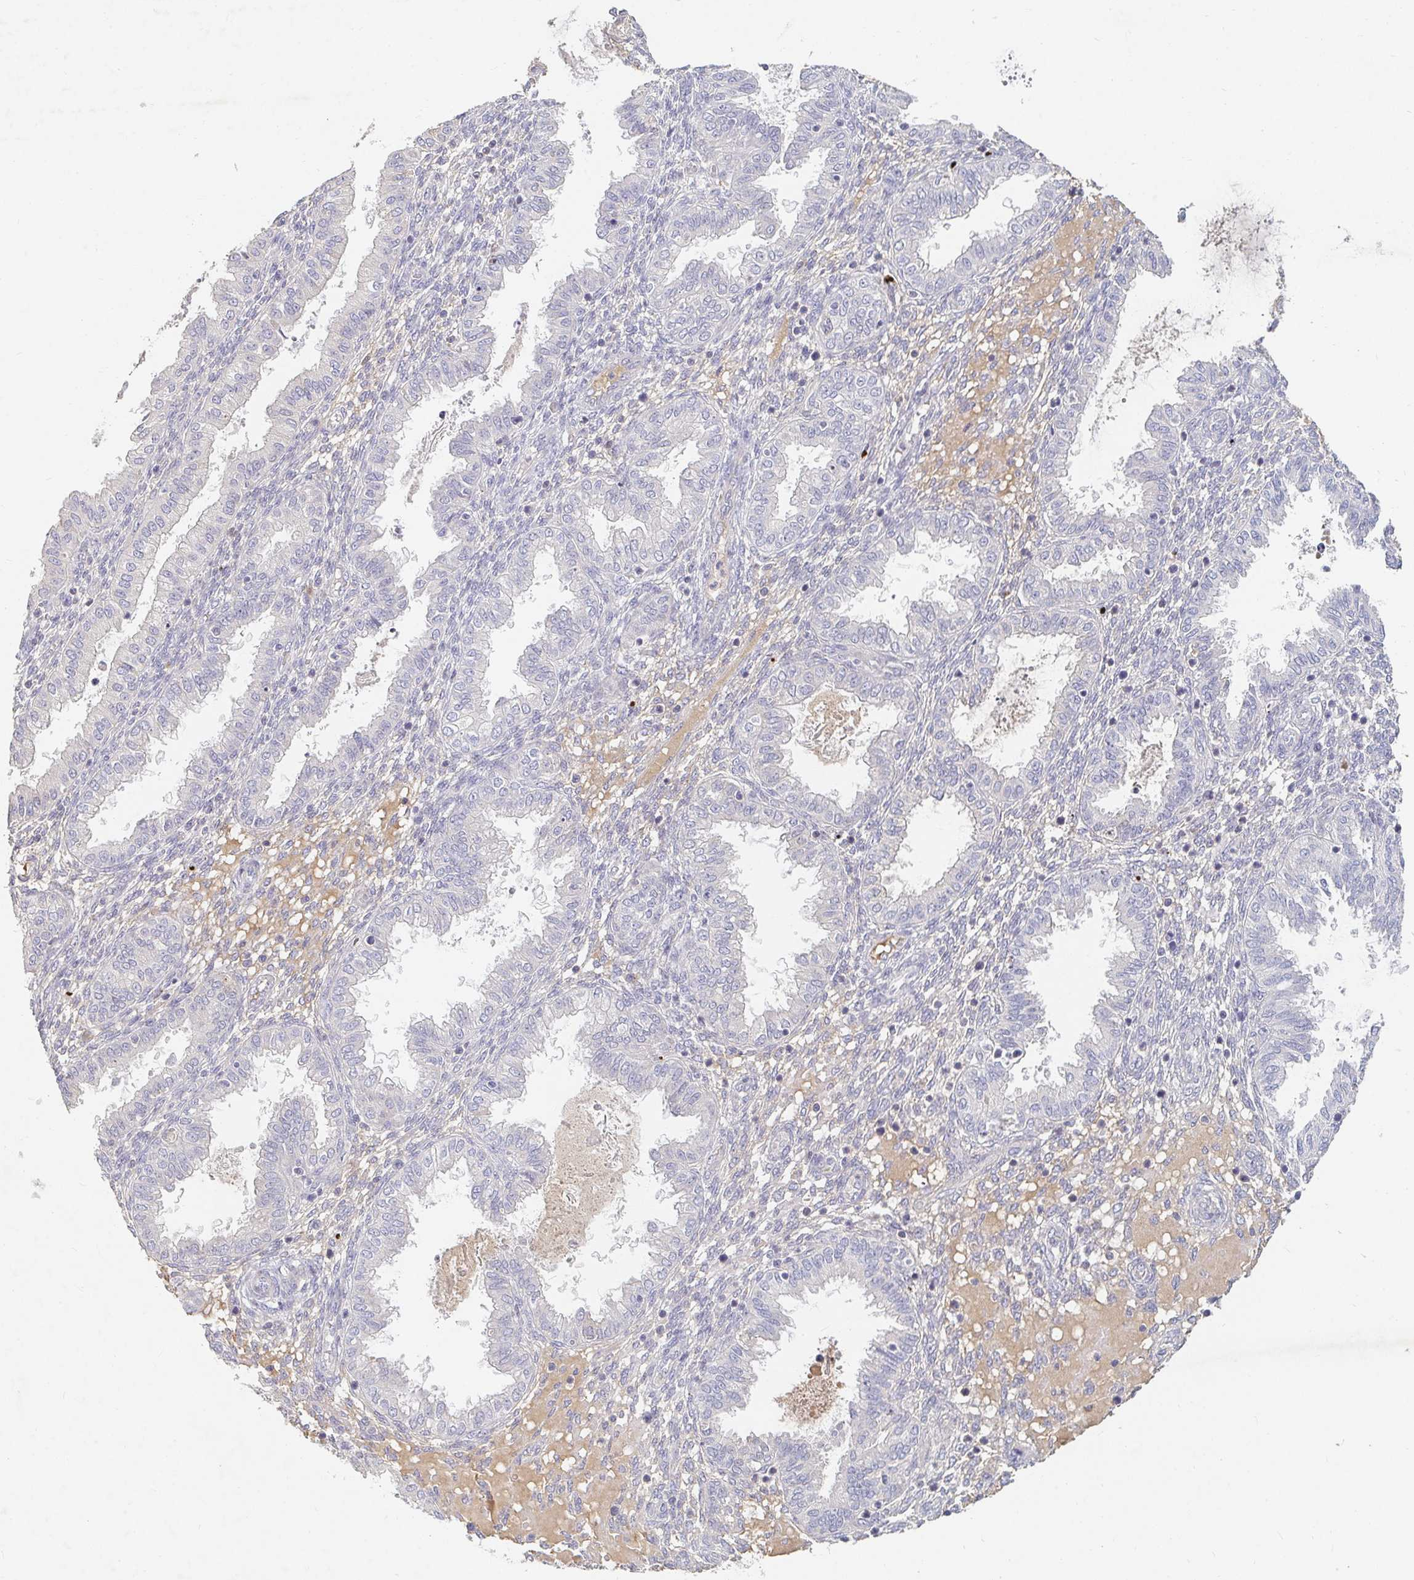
{"staining": {"intensity": "weak", "quantity": "<25%", "location": "cytoplasmic/membranous"}, "tissue": "endometrium", "cell_type": "Cells in endometrial stroma", "image_type": "normal", "snomed": [{"axis": "morphology", "description": "Normal tissue, NOS"}, {"axis": "topography", "description": "Endometrium"}], "caption": "Immunohistochemistry image of unremarkable endometrium: endometrium stained with DAB (3,3'-diaminobenzidine) reveals no significant protein expression in cells in endometrial stroma.", "gene": "NME9", "patient": {"sex": "female", "age": 33}}